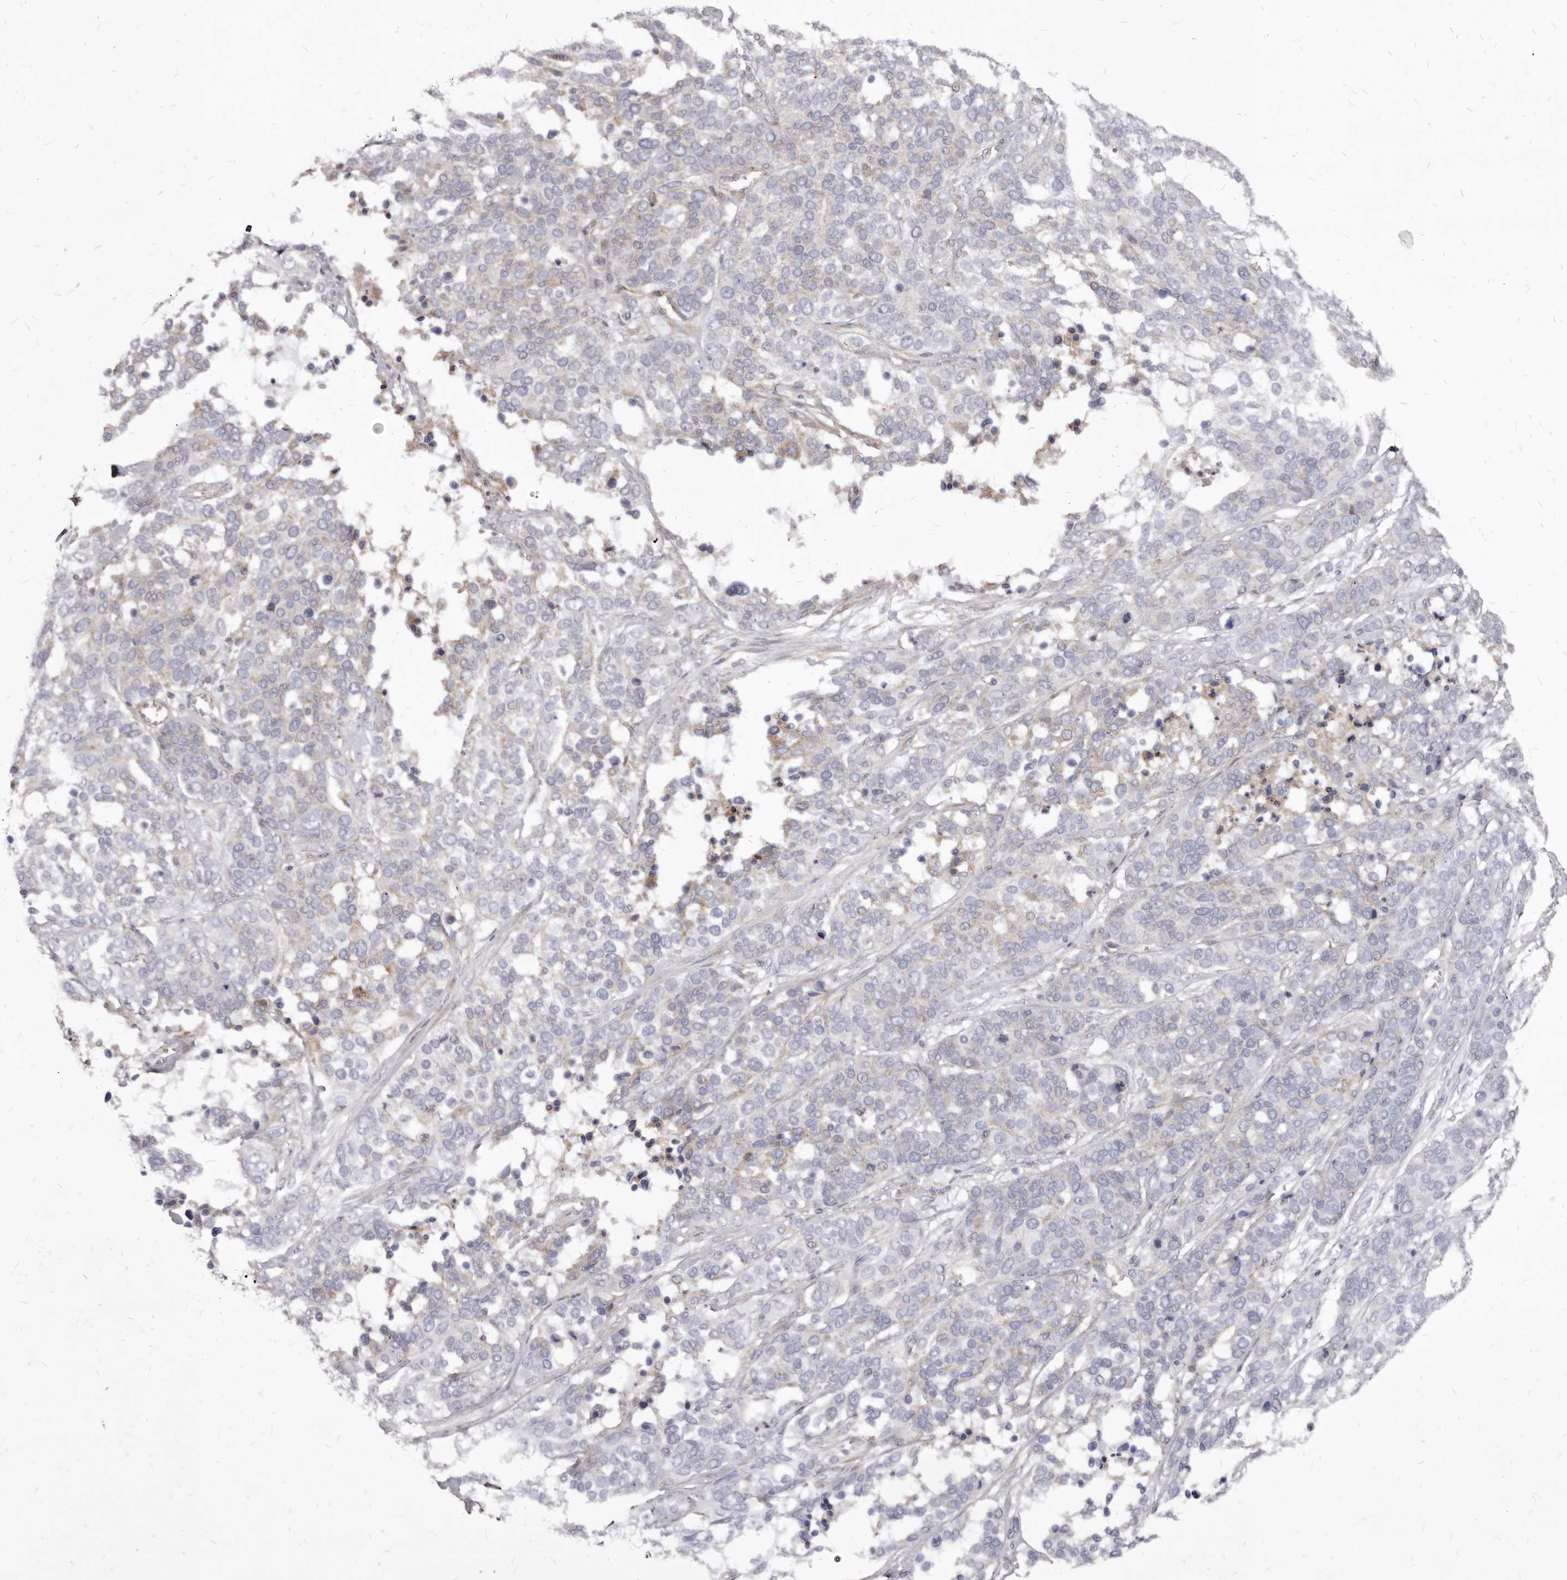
{"staining": {"intensity": "negative", "quantity": "none", "location": "none"}, "tissue": "ovarian cancer", "cell_type": "Tumor cells", "image_type": "cancer", "snomed": [{"axis": "morphology", "description": "Cystadenocarcinoma, serous, NOS"}, {"axis": "topography", "description": "Ovary"}], "caption": "The IHC micrograph has no significant positivity in tumor cells of ovarian cancer tissue.", "gene": "FAS", "patient": {"sex": "female", "age": 44}}